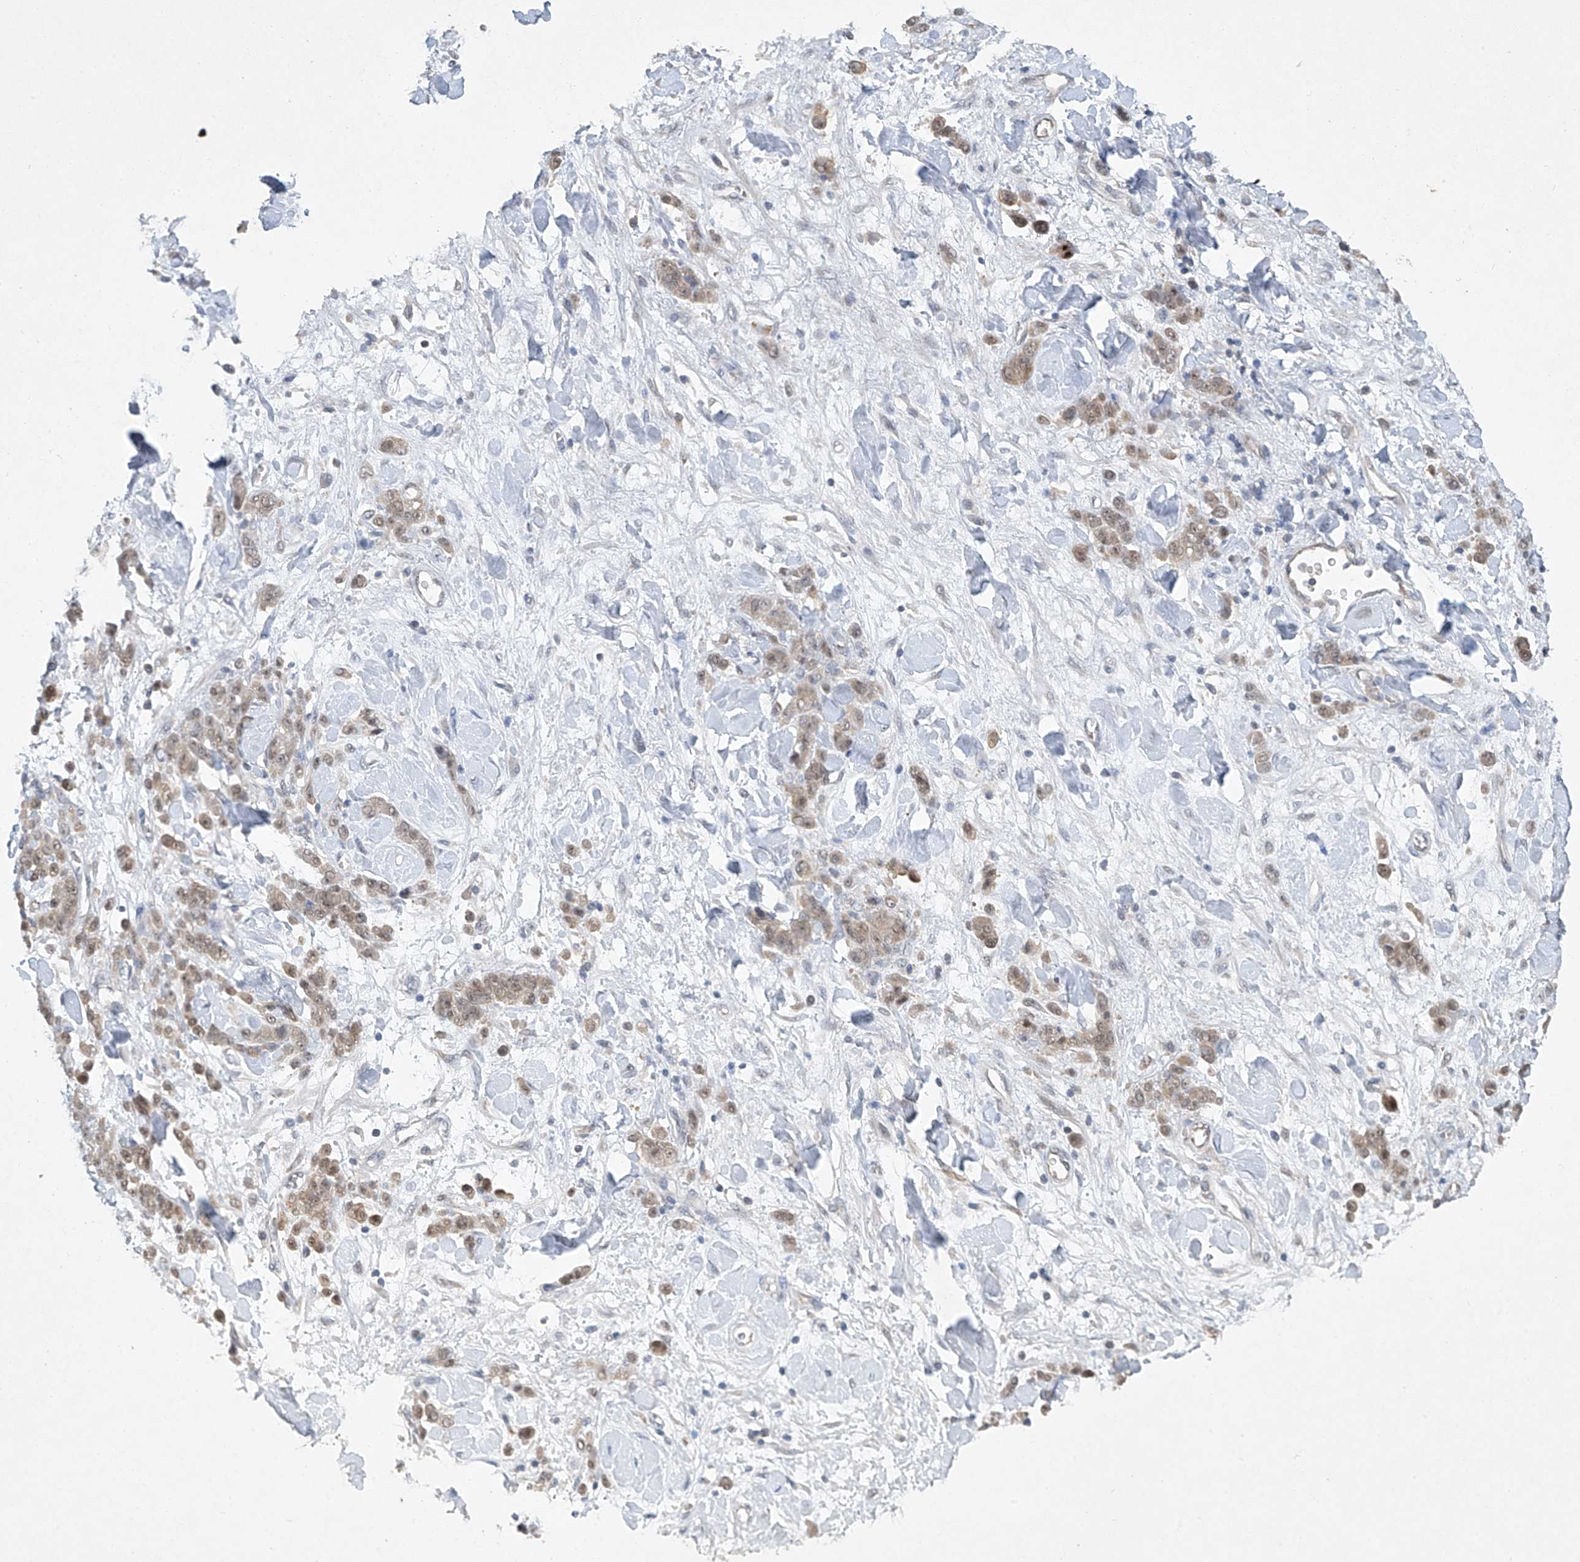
{"staining": {"intensity": "weak", "quantity": ">75%", "location": "cytoplasmic/membranous"}, "tissue": "stomach cancer", "cell_type": "Tumor cells", "image_type": "cancer", "snomed": [{"axis": "morphology", "description": "Normal tissue, NOS"}, {"axis": "morphology", "description": "Adenocarcinoma, NOS"}, {"axis": "topography", "description": "Stomach"}], "caption": "An immunohistochemistry histopathology image of tumor tissue is shown. Protein staining in brown shows weak cytoplasmic/membranous positivity in stomach cancer within tumor cells. (IHC, brightfield microscopy, high magnification).", "gene": "TAF8", "patient": {"sex": "male", "age": 82}}